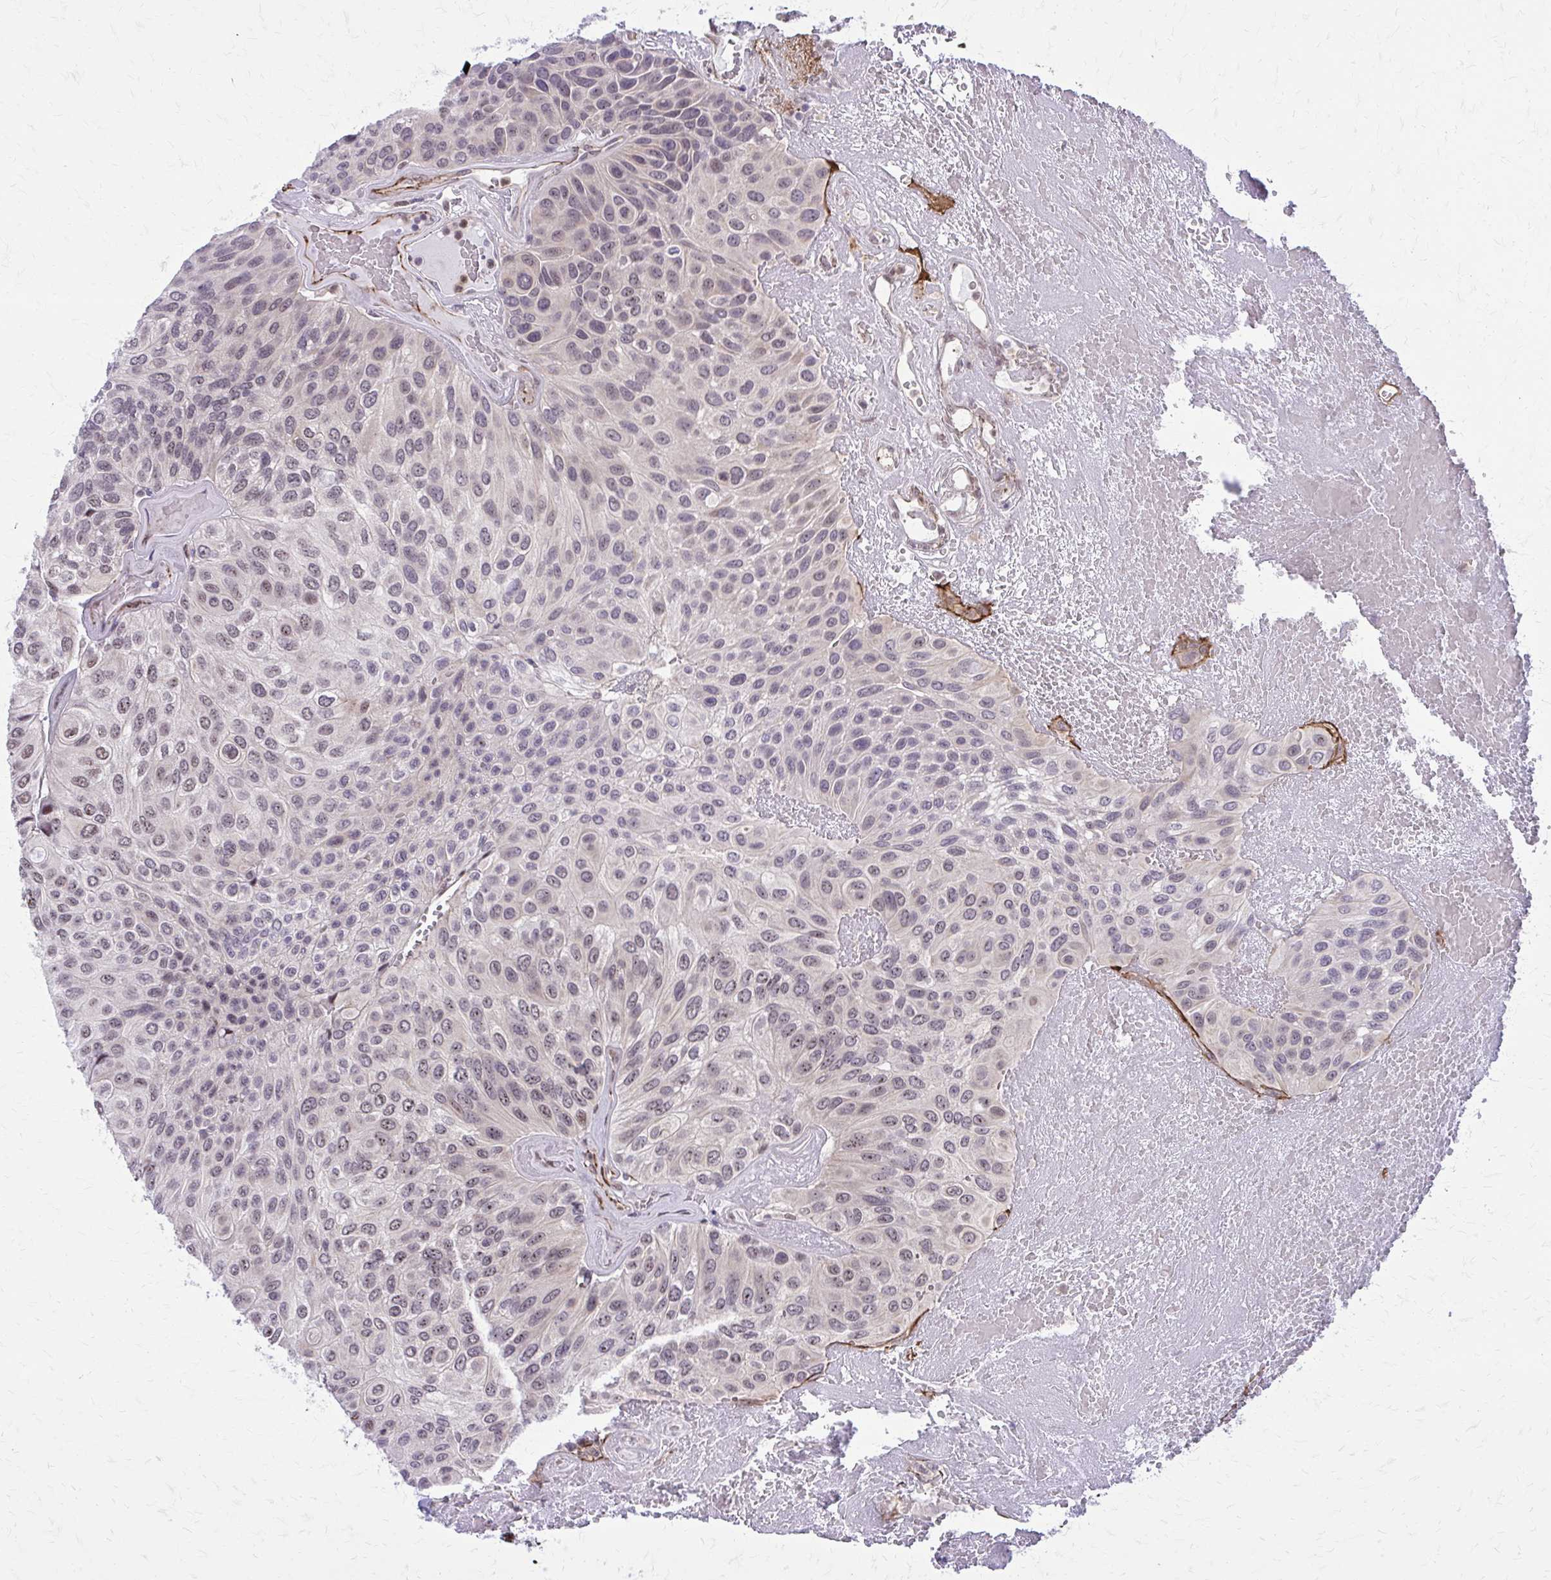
{"staining": {"intensity": "moderate", "quantity": "25%-75%", "location": "nuclear"}, "tissue": "urothelial cancer", "cell_type": "Tumor cells", "image_type": "cancer", "snomed": [{"axis": "morphology", "description": "Urothelial carcinoma, High grade"}, {"axis": "topography", "description": "Urinary bladder"}], "caption": "Immunohistochemical staining of human urothelial carcinoma (high-grade) demonstrates medium levels of moderate nuclear expression in approximately 25%-75% of tumor cells.", "gene": "NRBF2", "patient": {"sex": "male", "age": 66}}